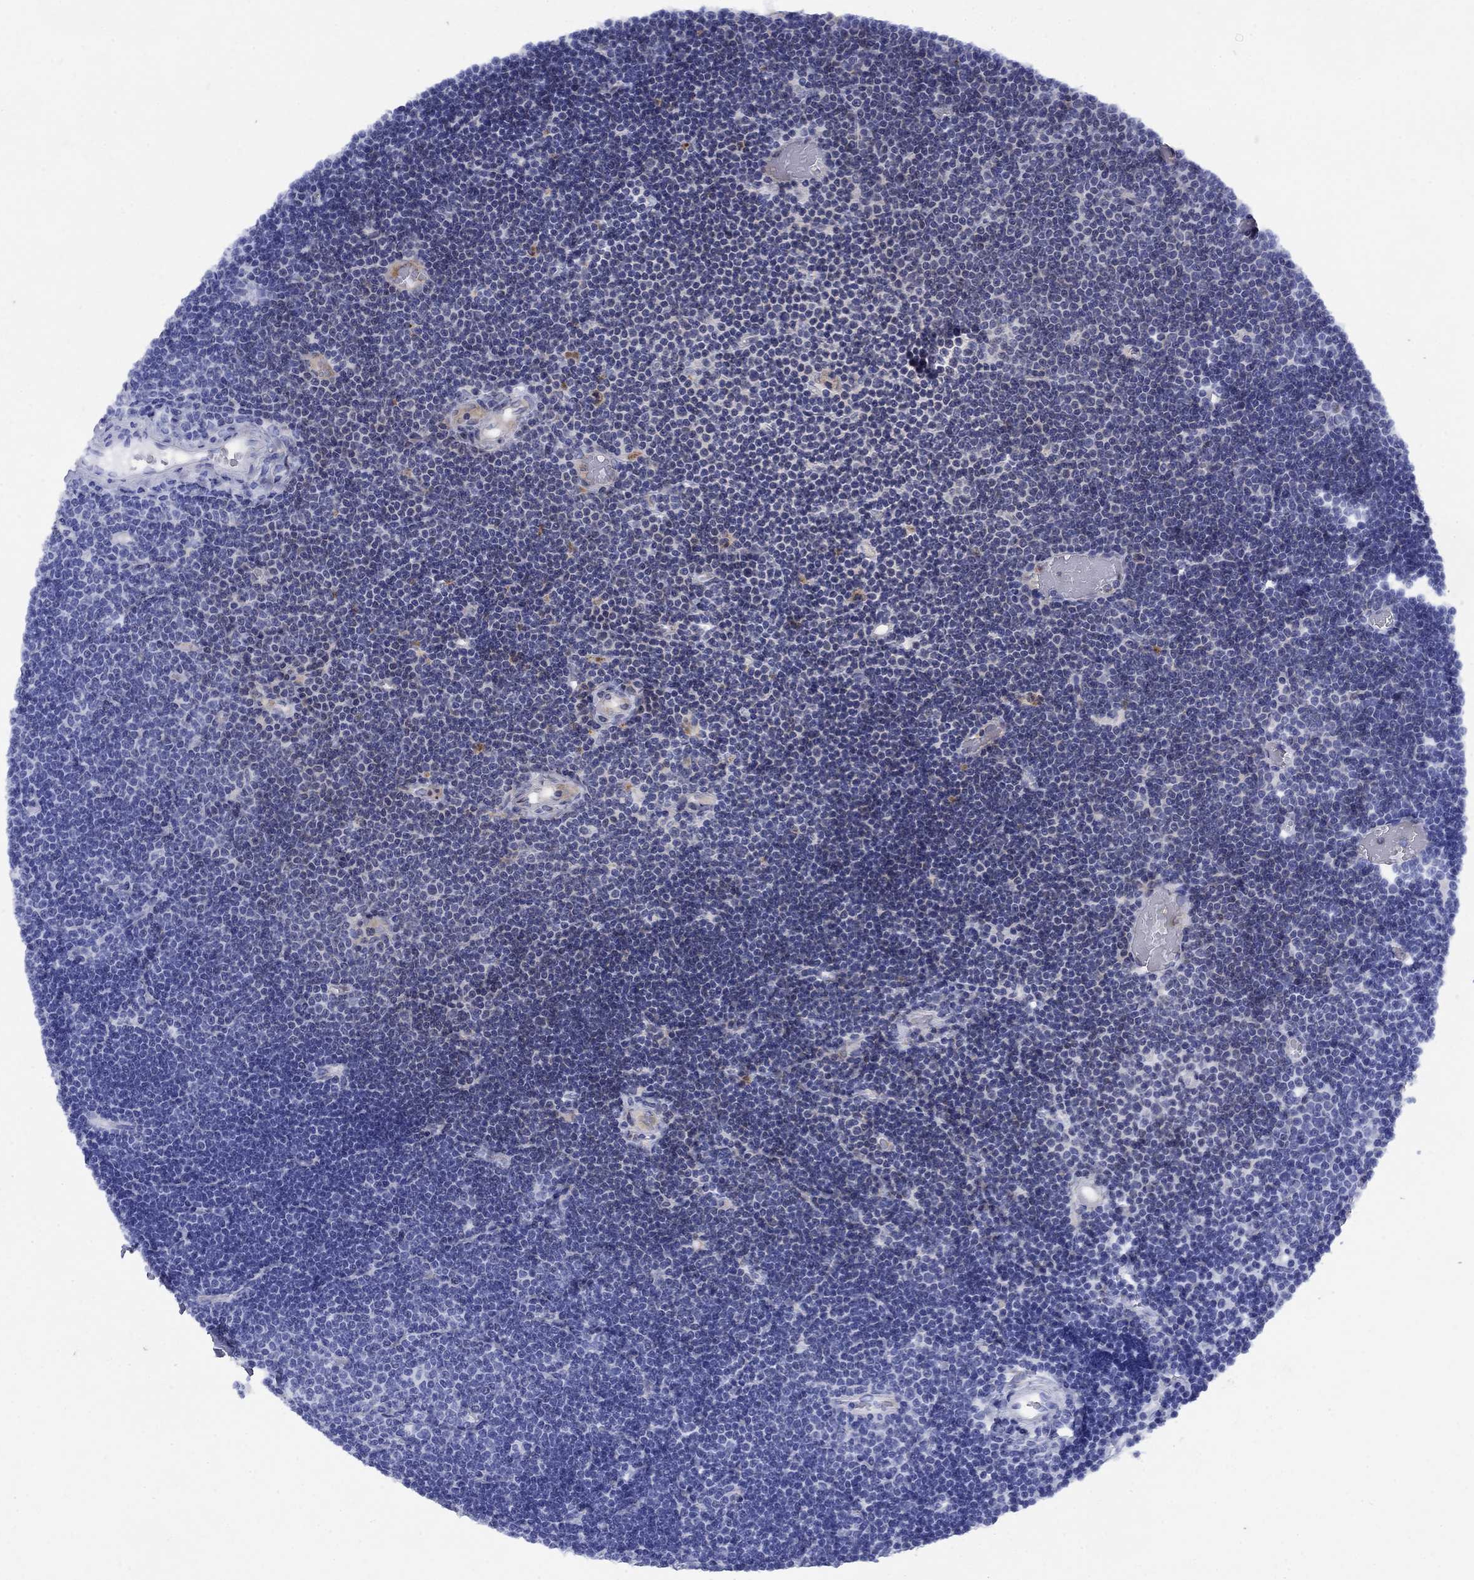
{"staining": {"intensity": "negative", "quantity": "none", "location": "none"}, "tissue": "lymphoma", "cell_type": "Tumor cells", "image_type": "cancer", "snomed": [{"axis": "morphology", "description": "Malignant lymphoma, non-Hodgkin's type, Low grade"}, {"axis": "topography", "description": "Brain"}], "caption": "A high-resolution histopathology image shows IHC staining of low-grade malignant lymphoma, non-Hodgkin's type, which exhibits no significant positivity in tumor cells.", "gene": "STAB2", "patient": {"sex": "female", "age": 66}}